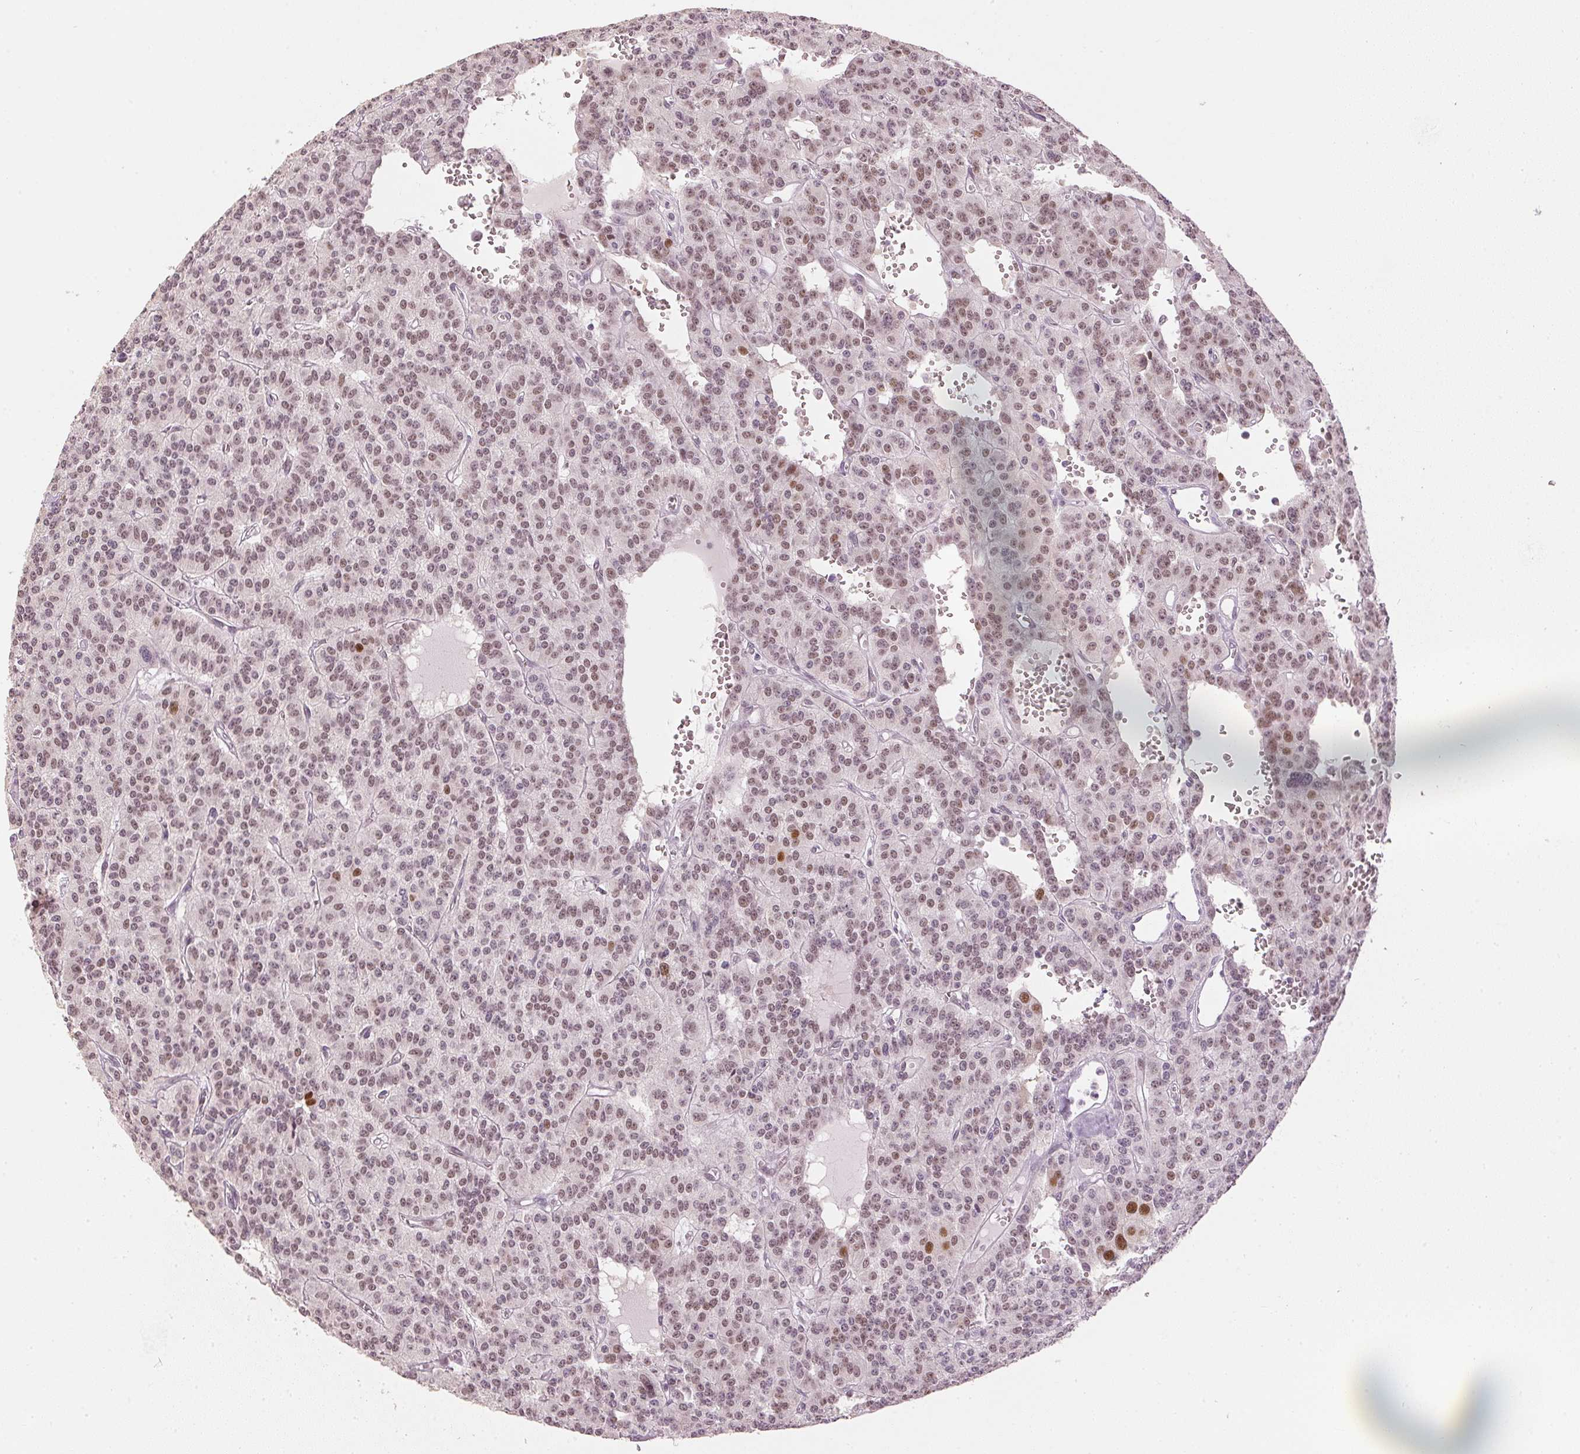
{"staining": {"intensity": "moderate", "quantity": "25%-75%", "location": "nuclear"}, "tissue": "carcinoid", "cell_type": "Tumor cells", "image_type": "cancer", "snomed": [{"axis": "morphology", "description": "Carcinoid, malignant, NOS"}, {"axis": "topography", "description": "Lung"}], "caption": "Carcinoid (malignant) stained for a protein (brown) shows moderate nuclear positive expression in approximately 25%-75% of tumor cells.", "gene": "SLC39A3", "patient": {"sex": "female", "age": 71}}